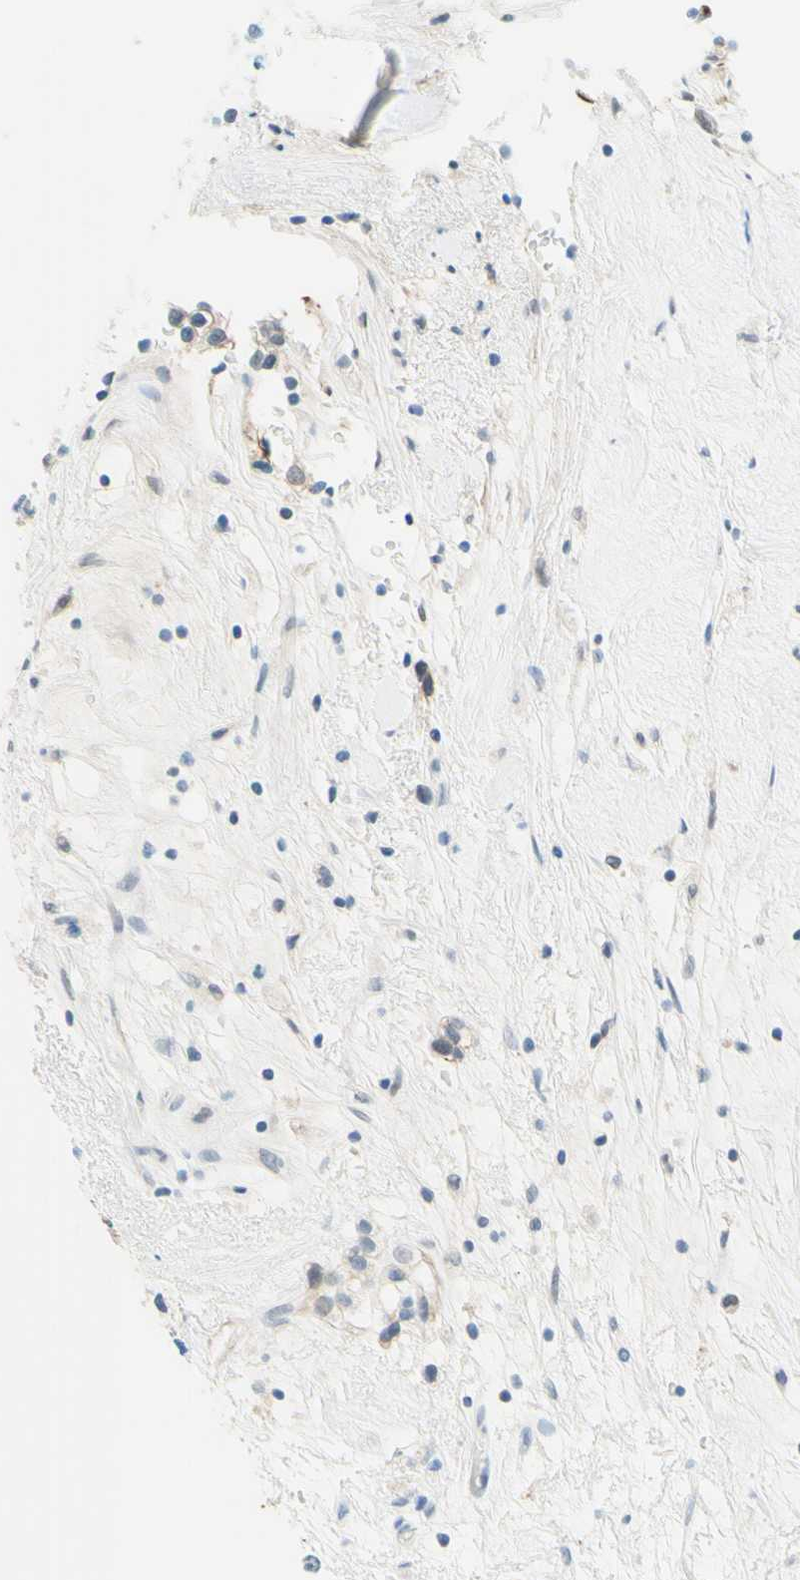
{"staining": {"intensity": "weak", "quantity": "25%-75%", "location": "cytoplasmic/membranous"}, "tissue": "renal cancer", "cell_type": "Tumor cells", "image_type": "cancer", "snomed": [{"axis": "morphology", "description": "Adenocarcinoma, NOS"}, {"axis": "topography", "description": "Kidney"}], "caption": "Immunohistochemistry (IHC) histopathology image of neoplastic tissue: renal cancer stained using immunohistochemistry reveals low levels of weak protein expression localized specifically in the cytoplasmic/membranous of tumor cells, appearing as a cytoplasmic/membranous brown color.", "gene": "TREM2", "patient": {"sex": "female", "age": 57}}